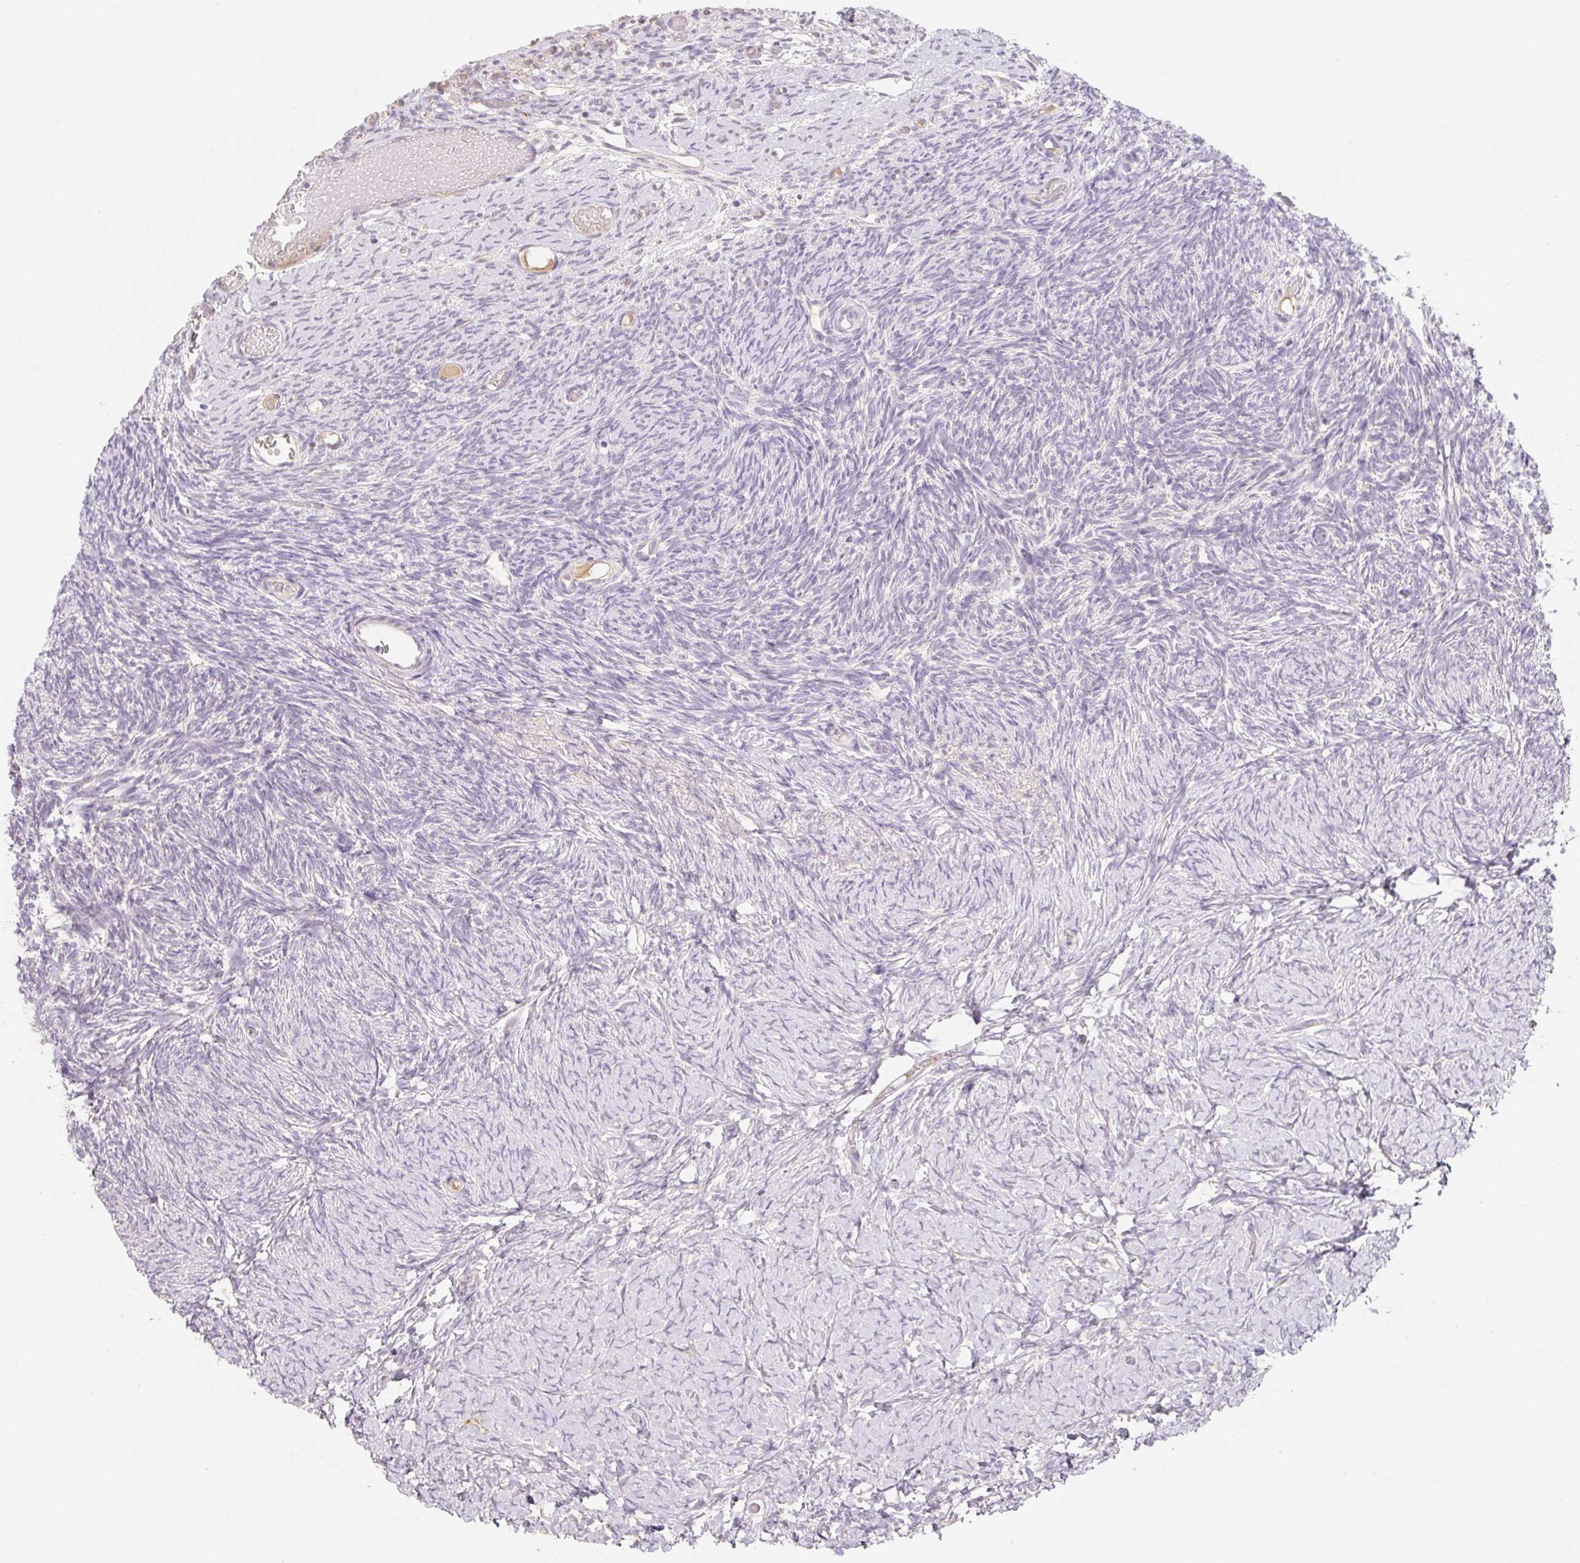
{"staining": {"intensity": "weak", "quantity": ">75%", "location": "nuclear"}, "tissue": "ovary", "cell_type": "Follicle cells", "image_type": "normal", "snomed": [{"axis": "morphology", "description": "Normal tissue, NOS"}, {"axis": "topography", "description": "Ovary"}], "caption": "Unremarkable ovary was stained to show a protein in brown. There is low levels of weak nuclear staining in about >75% of follicle cells.", "gene": "MIA2", "patient": {"sex": "female", "age": 39}}